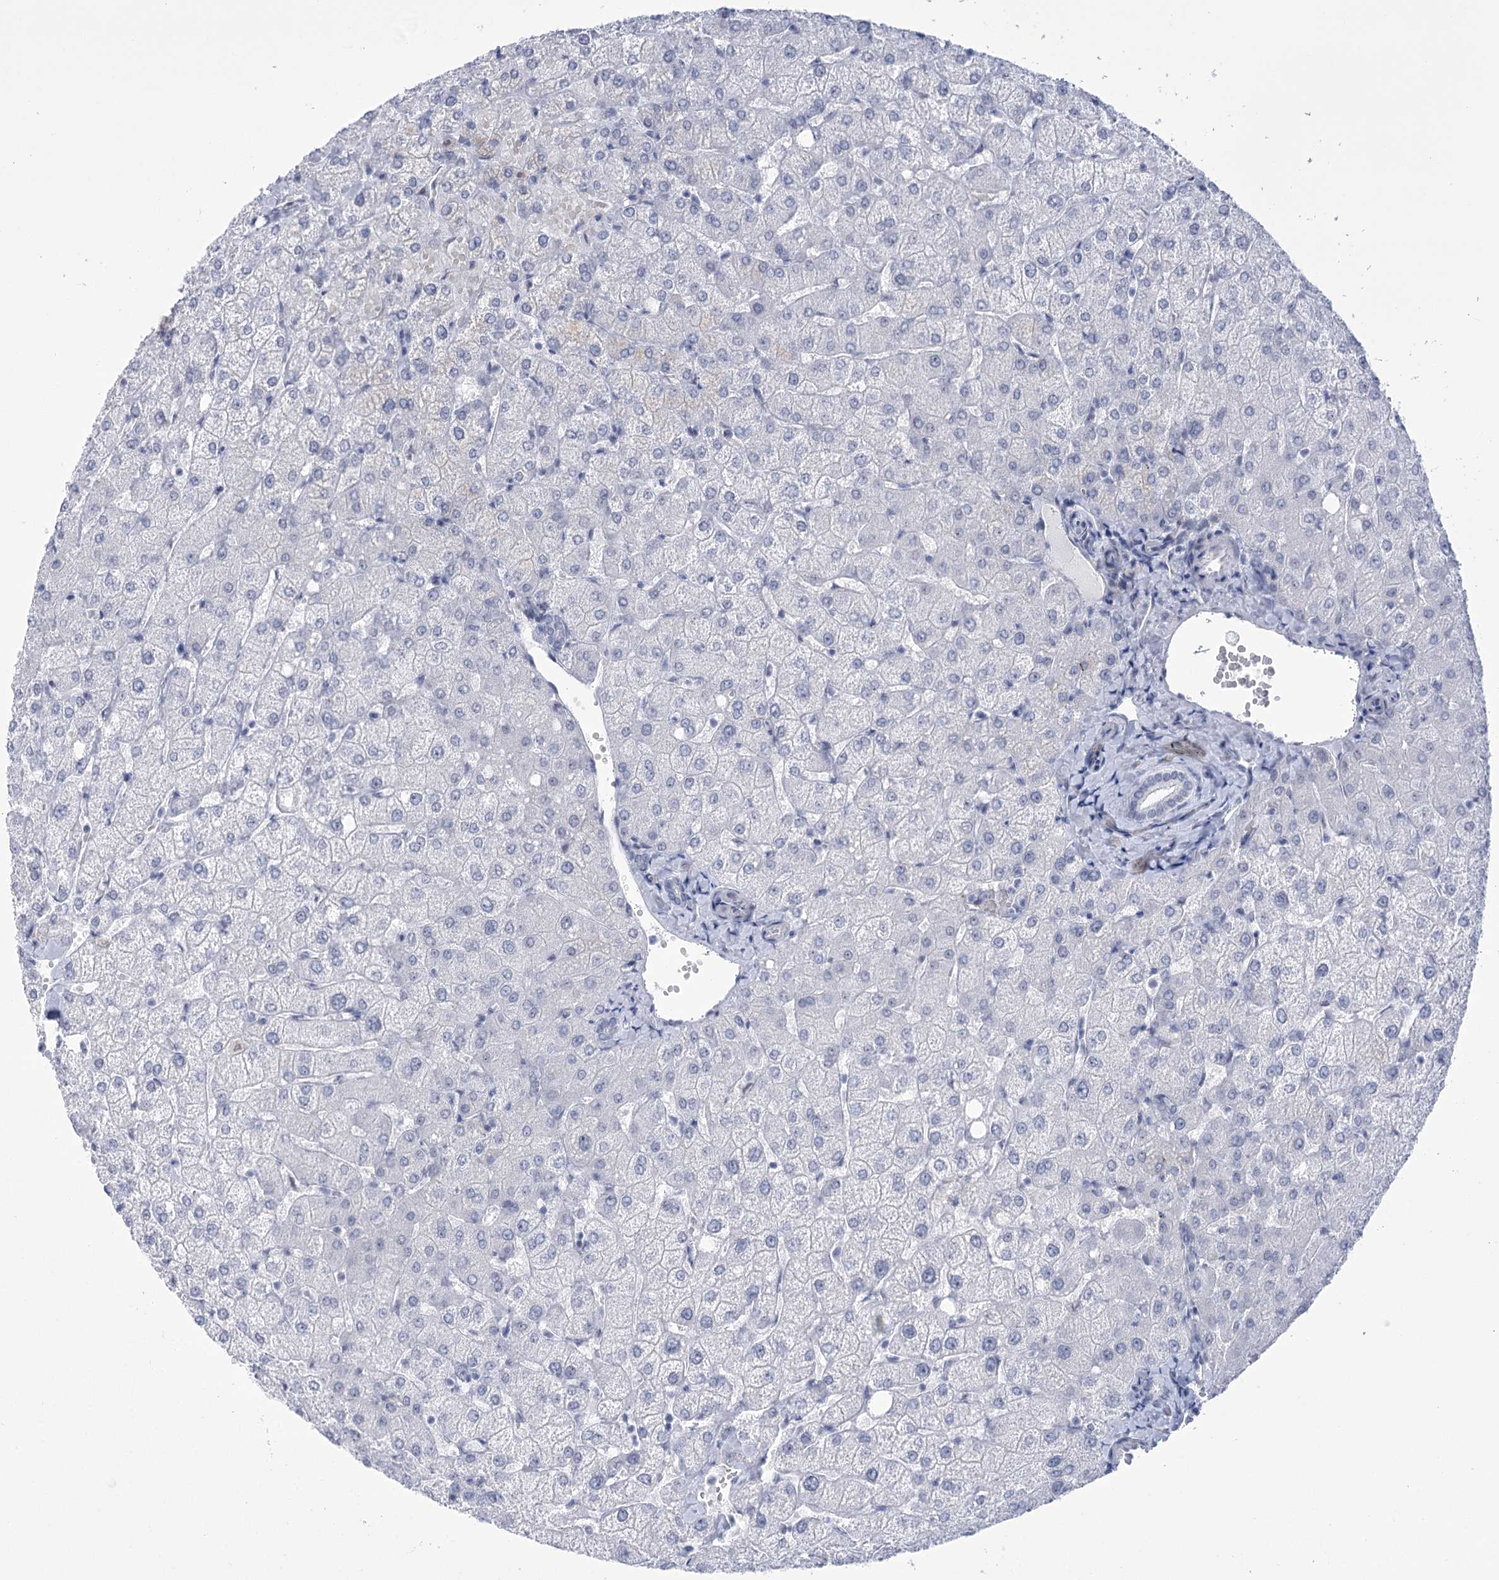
{"staining": {"intensity": "negative", "quantity": "none", "location": "none"}, "tissue": "liver", "cell_type": "Cholangiocytes", "image_type": "normal", "snomed": [{"axis": "morphology", "description": "Normal tissue, NOS"}, {"axis": "topography", "description": "Liver"}], "caption": "Micrograph shows no protein expression in cholangiocytes of benign liver.", "gene": "HORMAD1", "patient": {"sex": "female", "age": 54}}